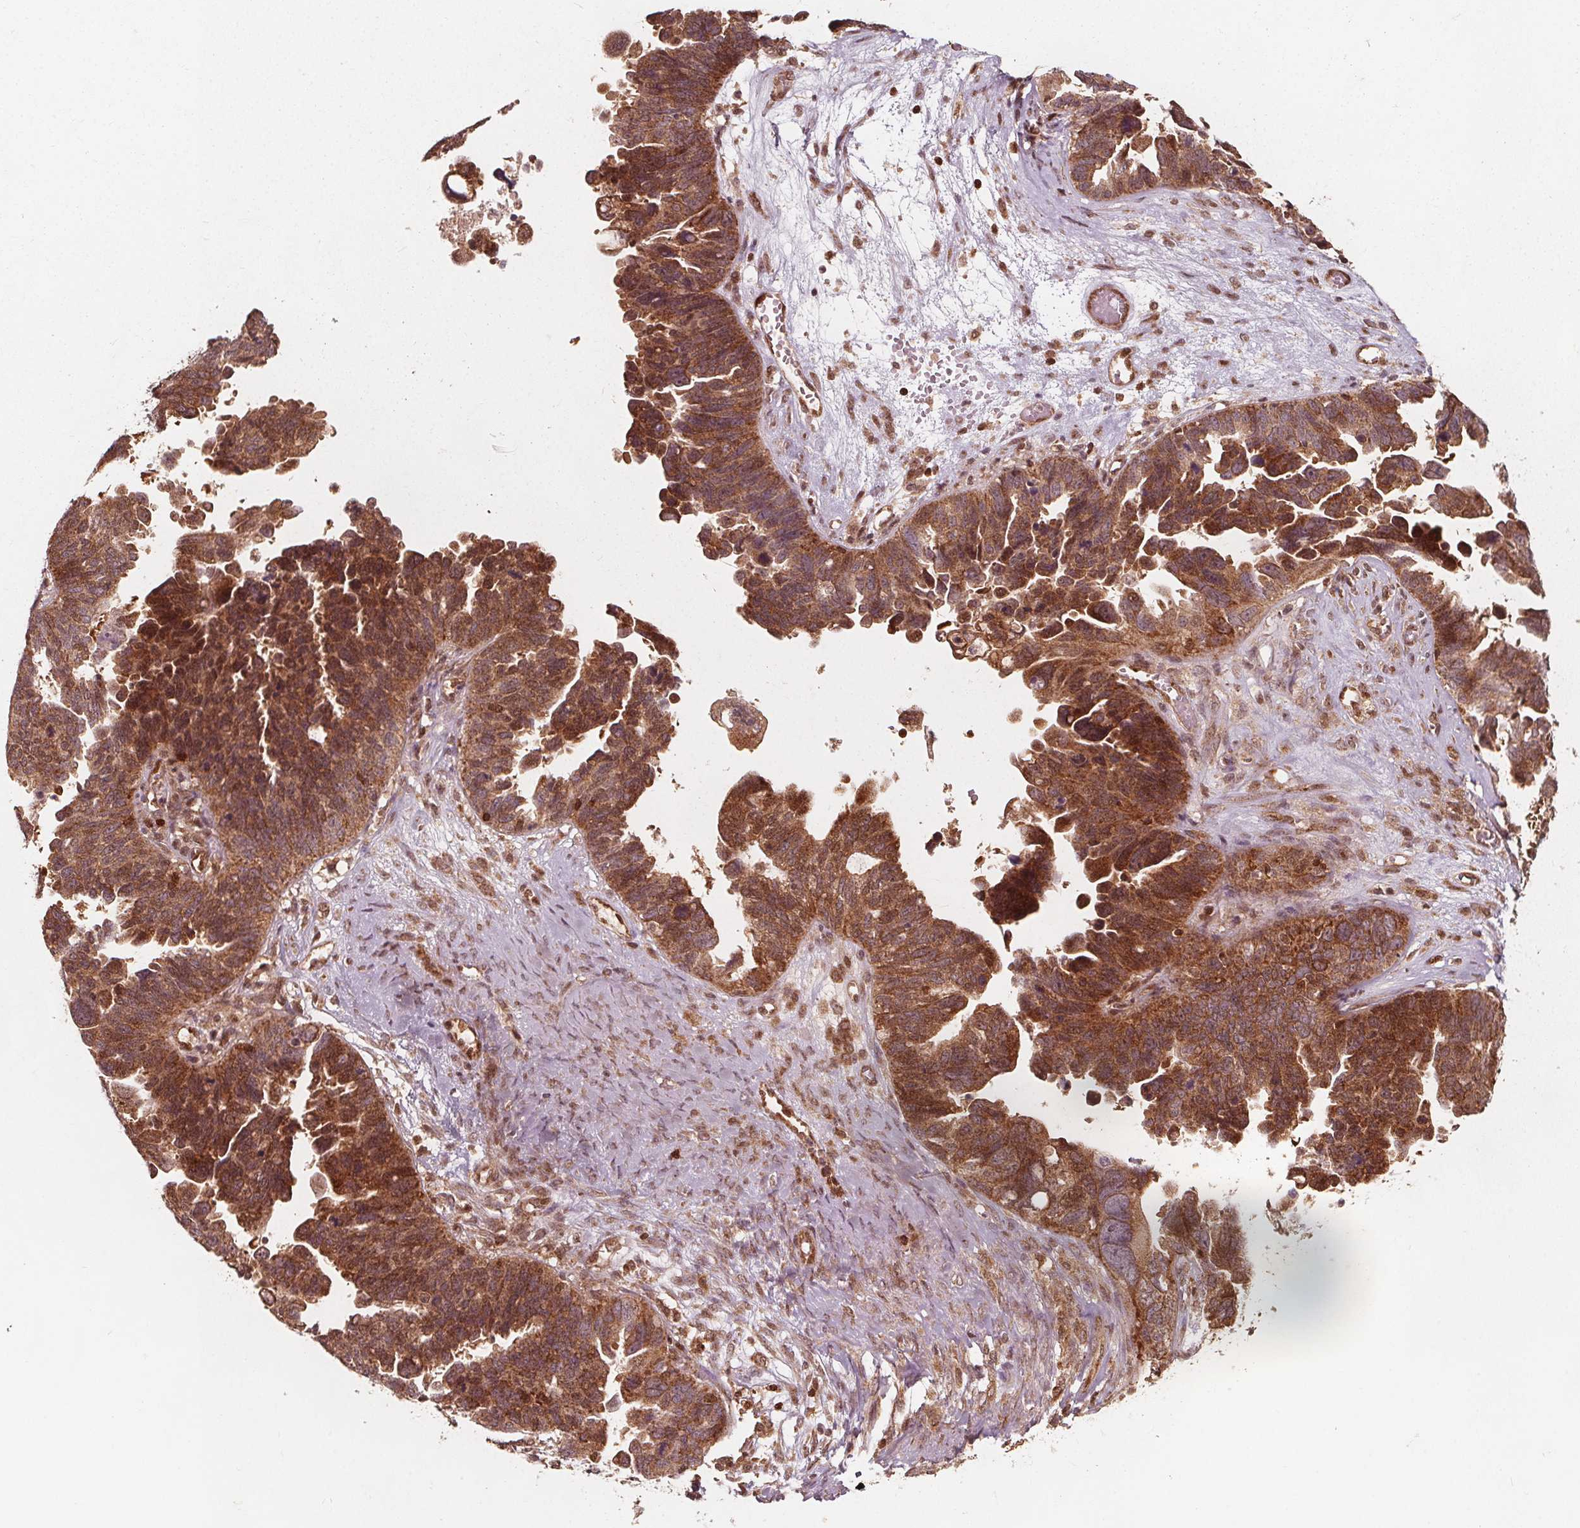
{"staining": {"intensity": "strong", "quantity": ">75%", "location": "cytoplasmic/membranous"}, "tissue": "ovarian cancer", "cell_type": "Tumor cells", "image_type": "cancer", "snomed": [{"axis": "morphology", "description": "Cystadenocarcinoma, serous, NOS"}, {"axis": "topography", "description": "Ovary"}], "caption": "The immunohistochemical stain highlights strong cytoplasmic/membranous positivity in tumor cells of ovarian cancer tissue.", "gene": "AIP", "patient": {"sex": "female", "age": 60}}